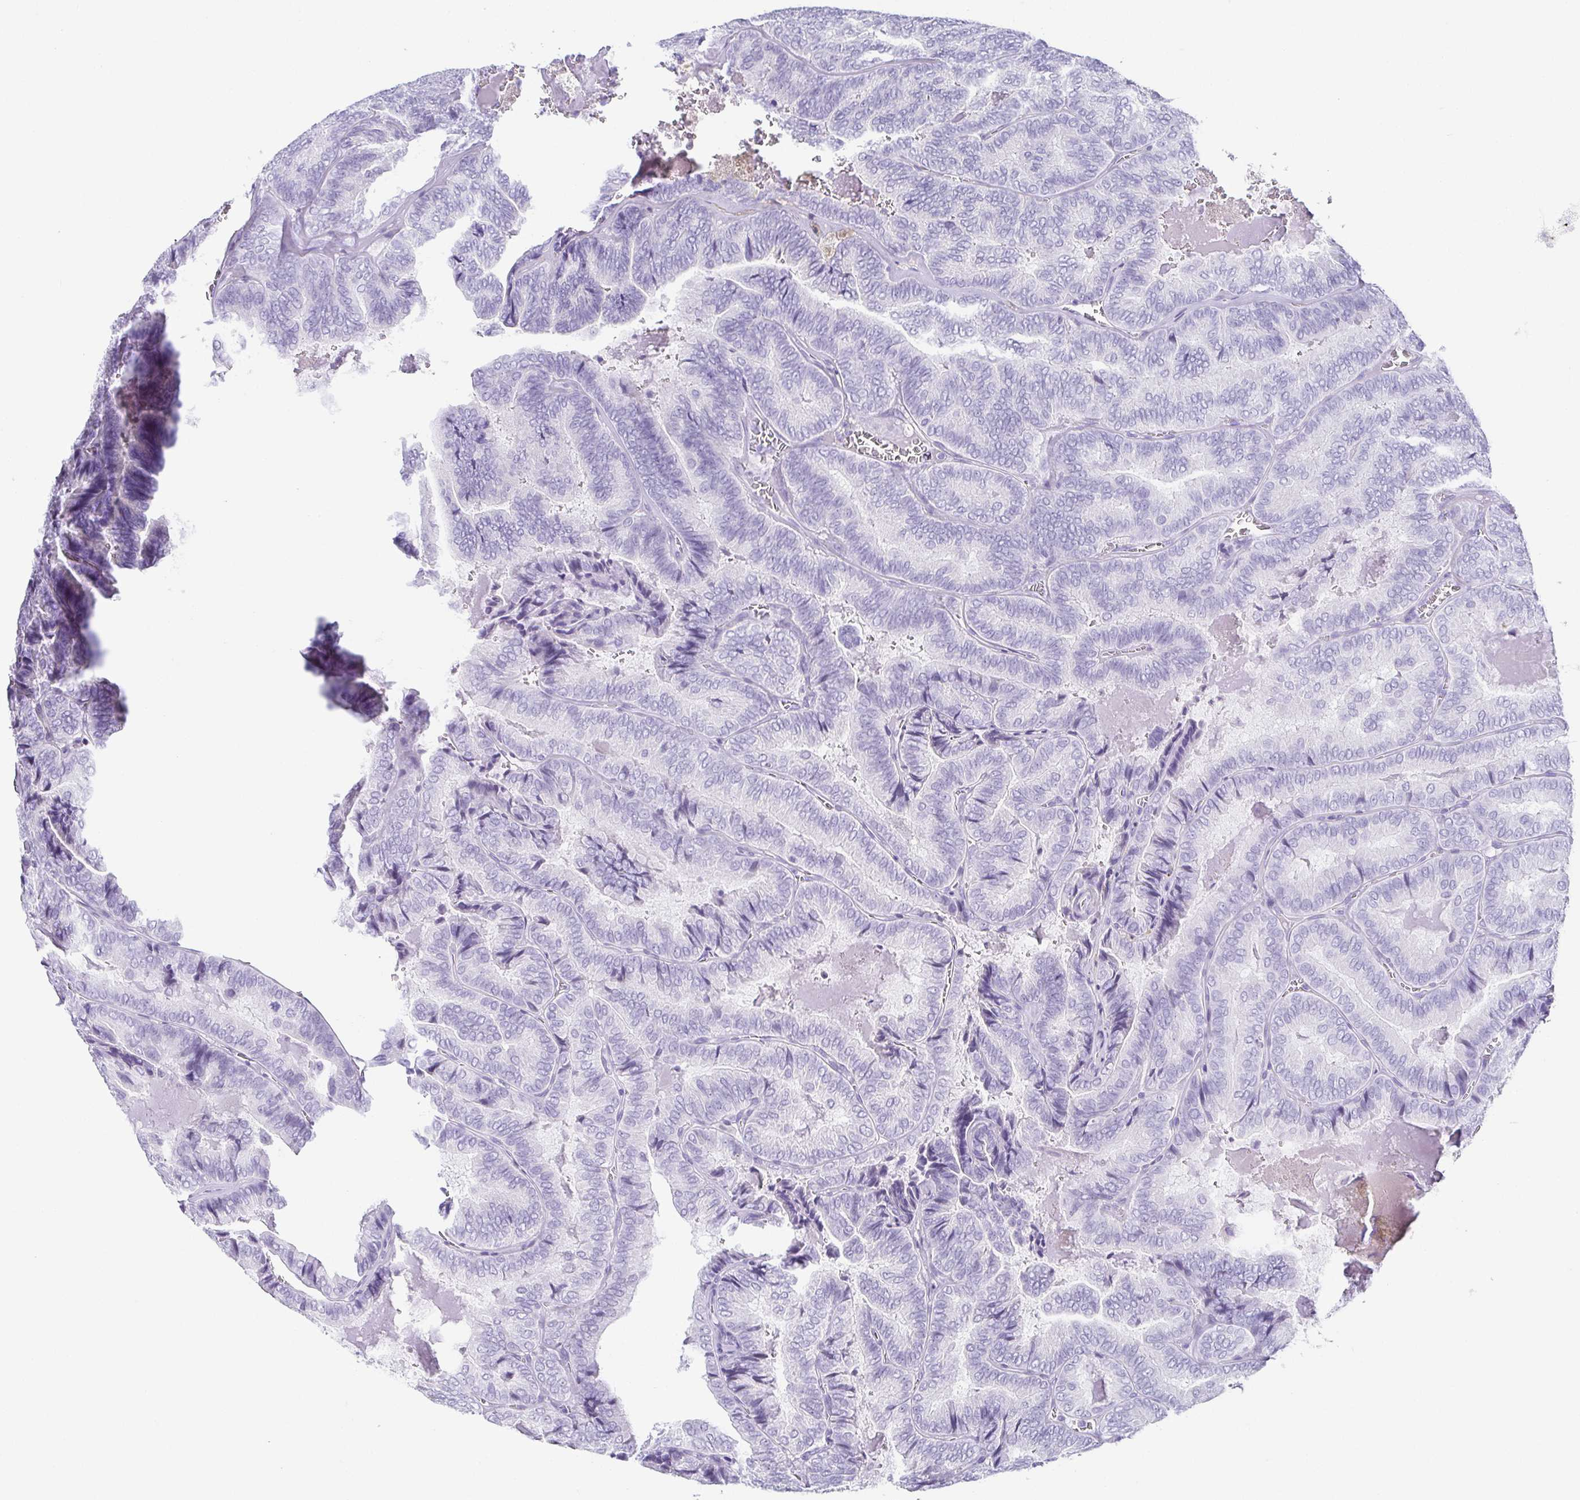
{"staining": {"intensity": "negative", "quantity": "none", "location": "none"}, "tissue": "thyroid cancer", "cell_type": "Tumor cells", "image_type": "cancer", "snomed": [{"axis": "morphology", "description": "Papillary adenocarcinoma, NOS"}, {"axis": "topography", "description": "Thyroid gland"}], "caption": "IHC micrograph of human thyroid papillary adenocarcinoma stained for a protein (brown), which reveals no staining in tumor cells. (Stains: DAB (3,3'-diaminobenzidine) IHC with hematoxylin counter stain, Microscopy: brightfield microscopy at high magnification).", "gene": "ESX1", "patient": {"sex": "female", "age": 75}}